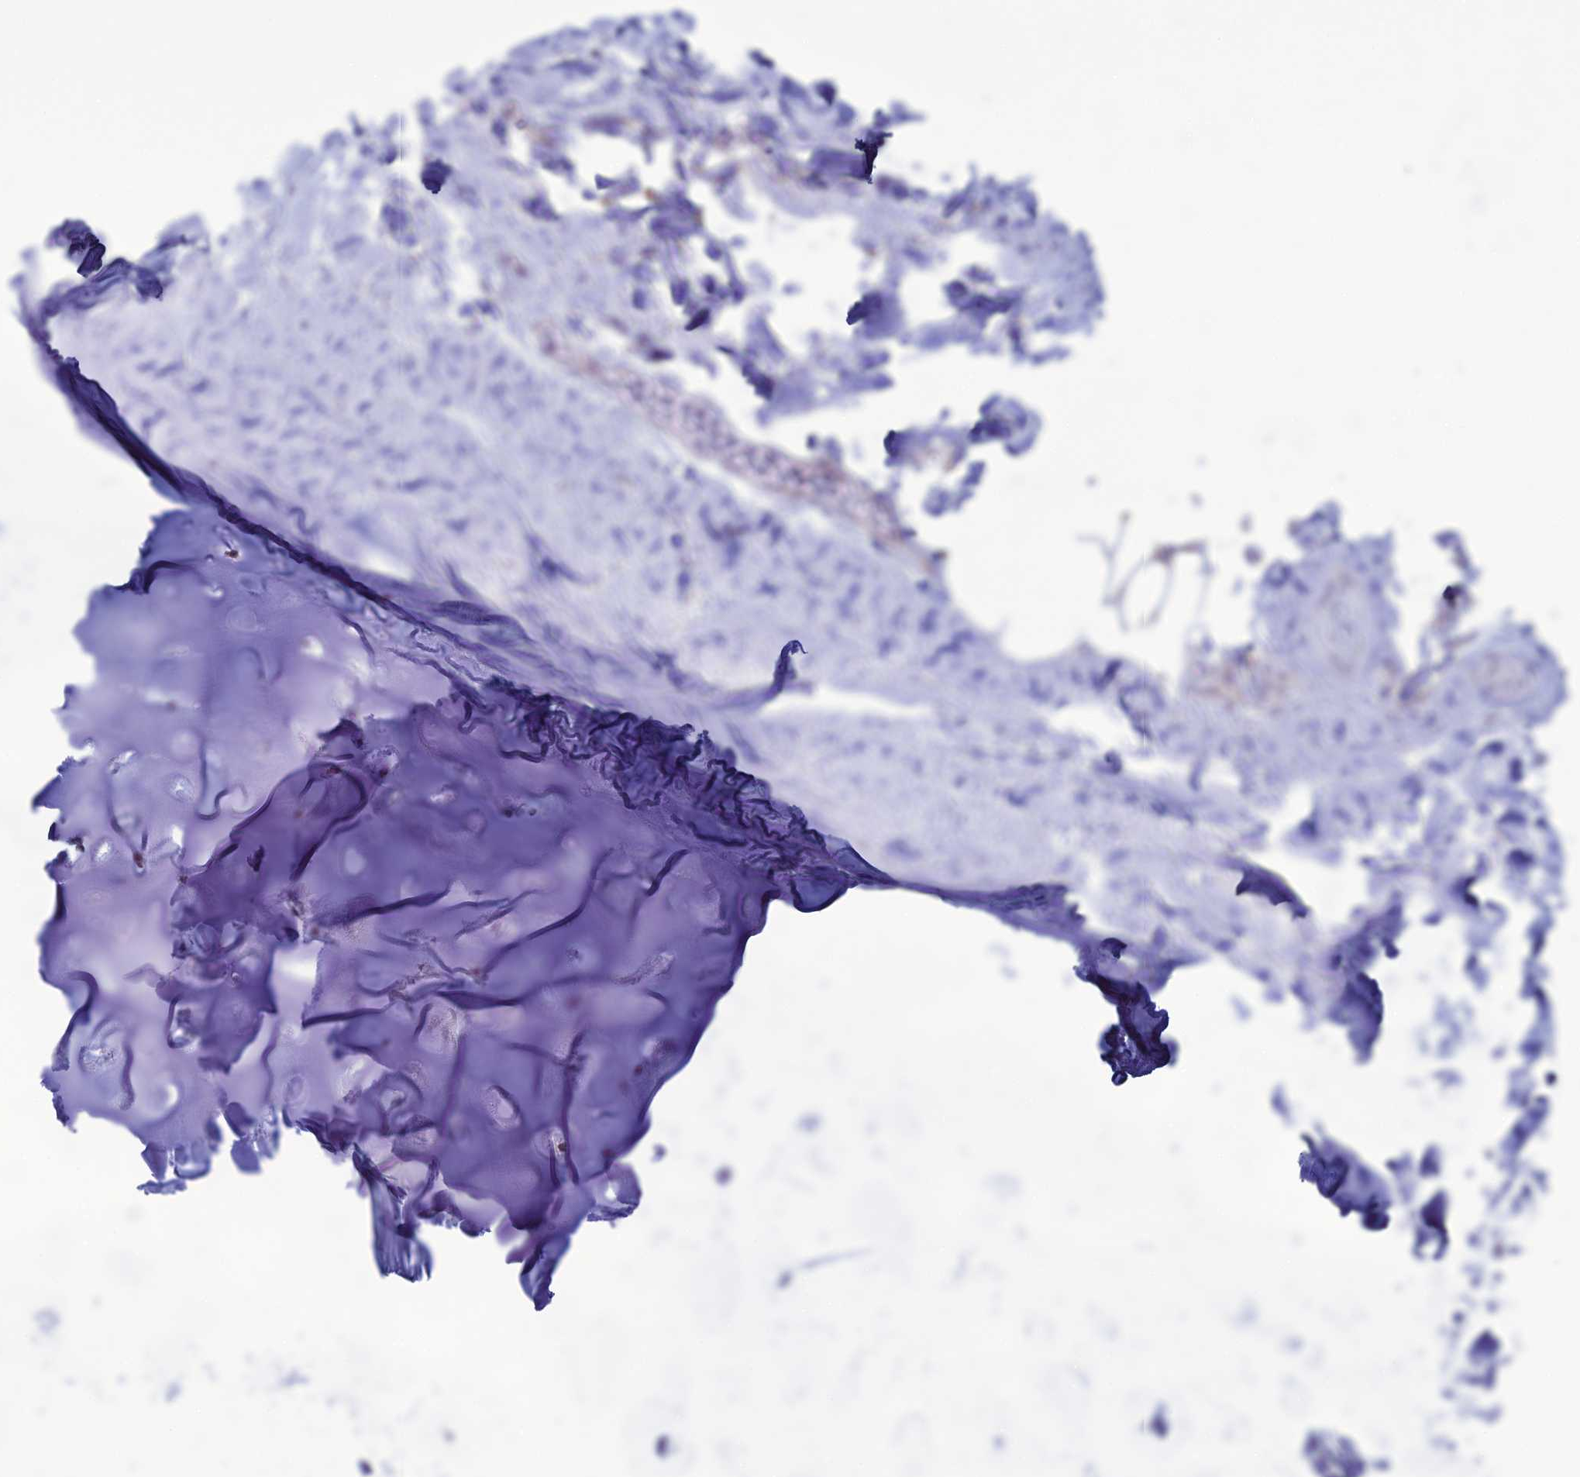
{"staining": {"intensity": "negative", "quantity": "none", "location": "none"}, "tissue": "adipose tissue", "cell_type": "Adipocytes", "image_type": "normal", "snomed": [{"axis": "morphology", "description": "Normal tissue, NOS"}, {"axis": "topography", "description": "Lymph node"}, {"axis": "topography", "description": "Cartilage tissue"}, {"axis": "topography", "description": "Bronchus"}], "caption": "The image exhibits no staining of adipocytes in normal adipose tissue. Brightfield microscopy of IHC stained with DAB (brown) and hematoxylin (blue), captured at high magnification.", "gene": "CFAP210", "patient": {"sex": "male", "age": 63}}